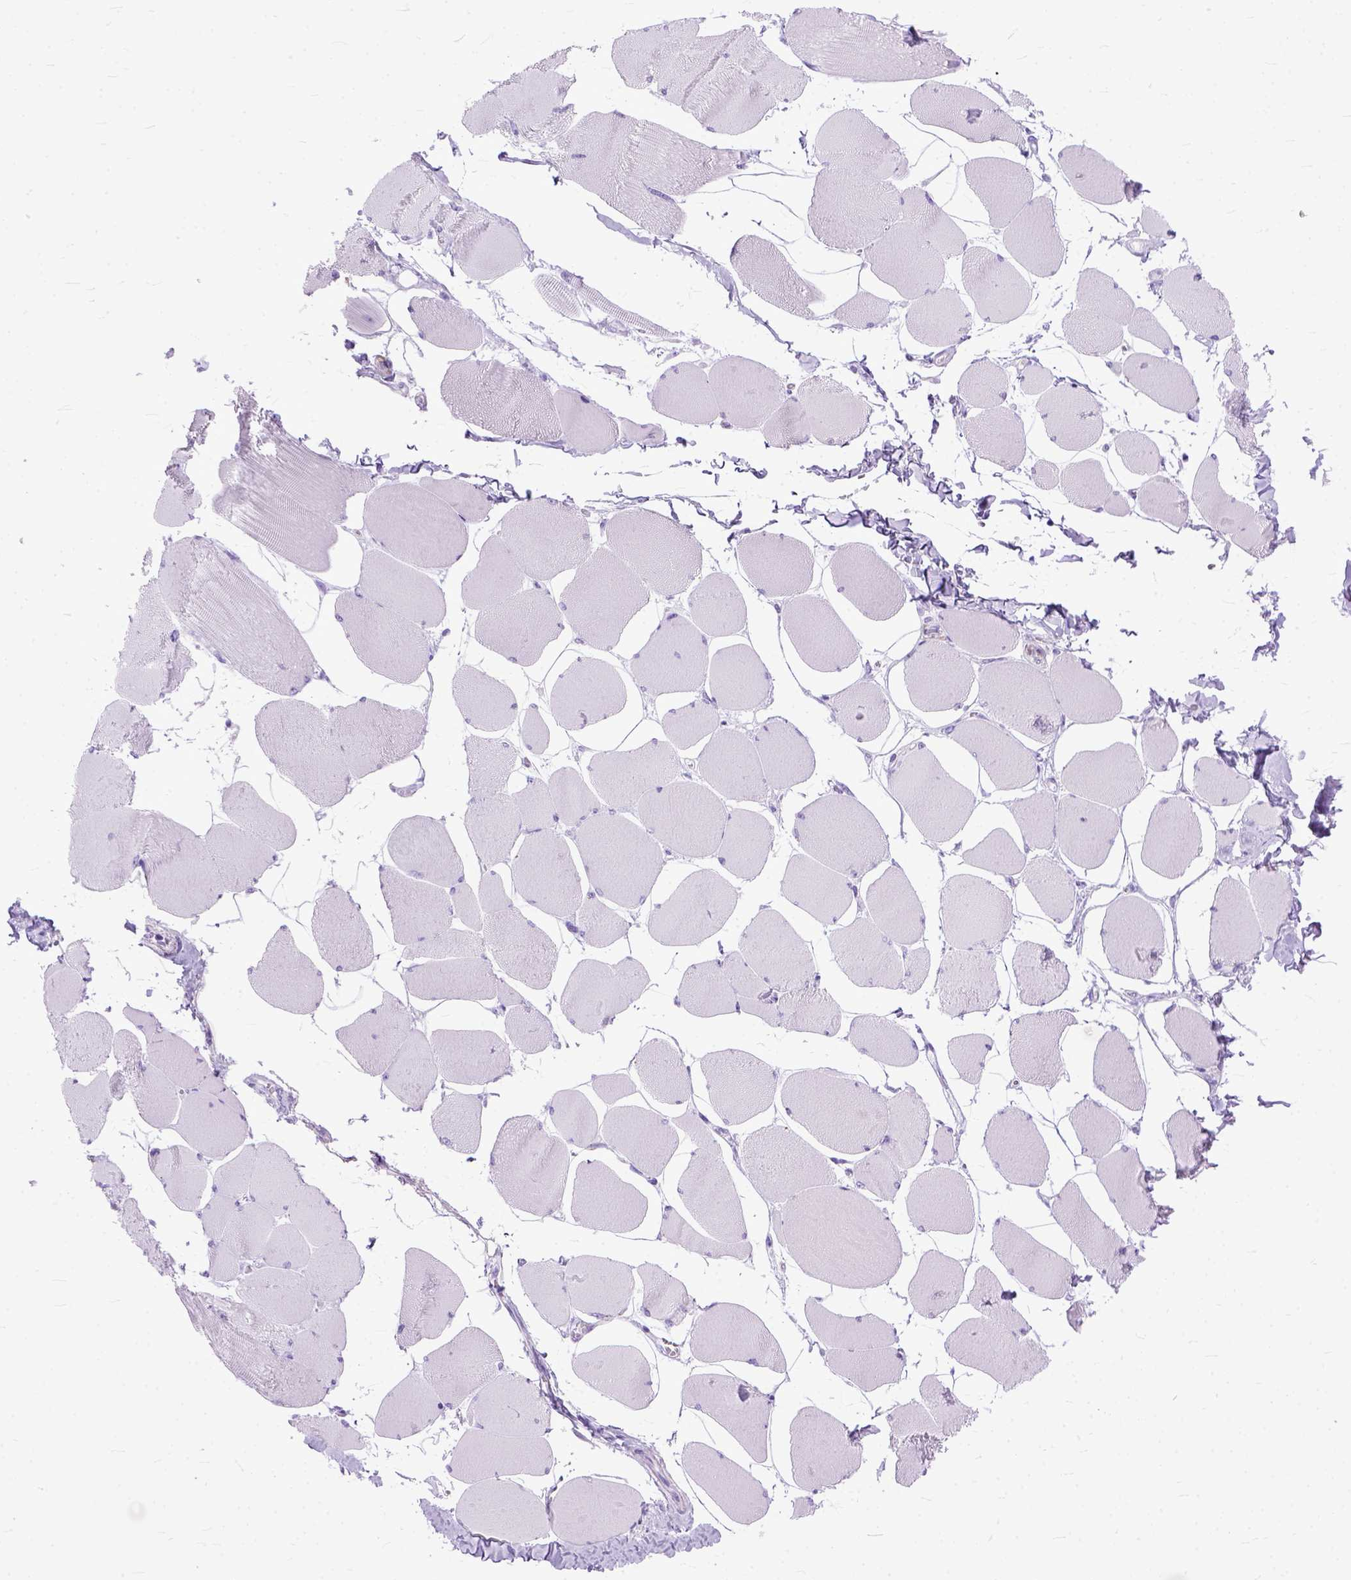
{"staining": {"intensity": "negative", "quantity": "none", "location": "none"}, "tissue": "skeletal muscle", "cell_type": "Myocytes", "image_type": "normal", "snomed": [{"axis": "morphology", "description": "Normal tissue, NOS"}, {"axis": "topography", "description": "Skeletal muscle"}], "caption": "A high-resolution photomicrograph shows immunohistochemistry (IHC) staining of normal skeletal muscle, which shows no significant expression in myocytes.", "gene": "GNGT1", "patient": {"sex": "female", "age": 75}}